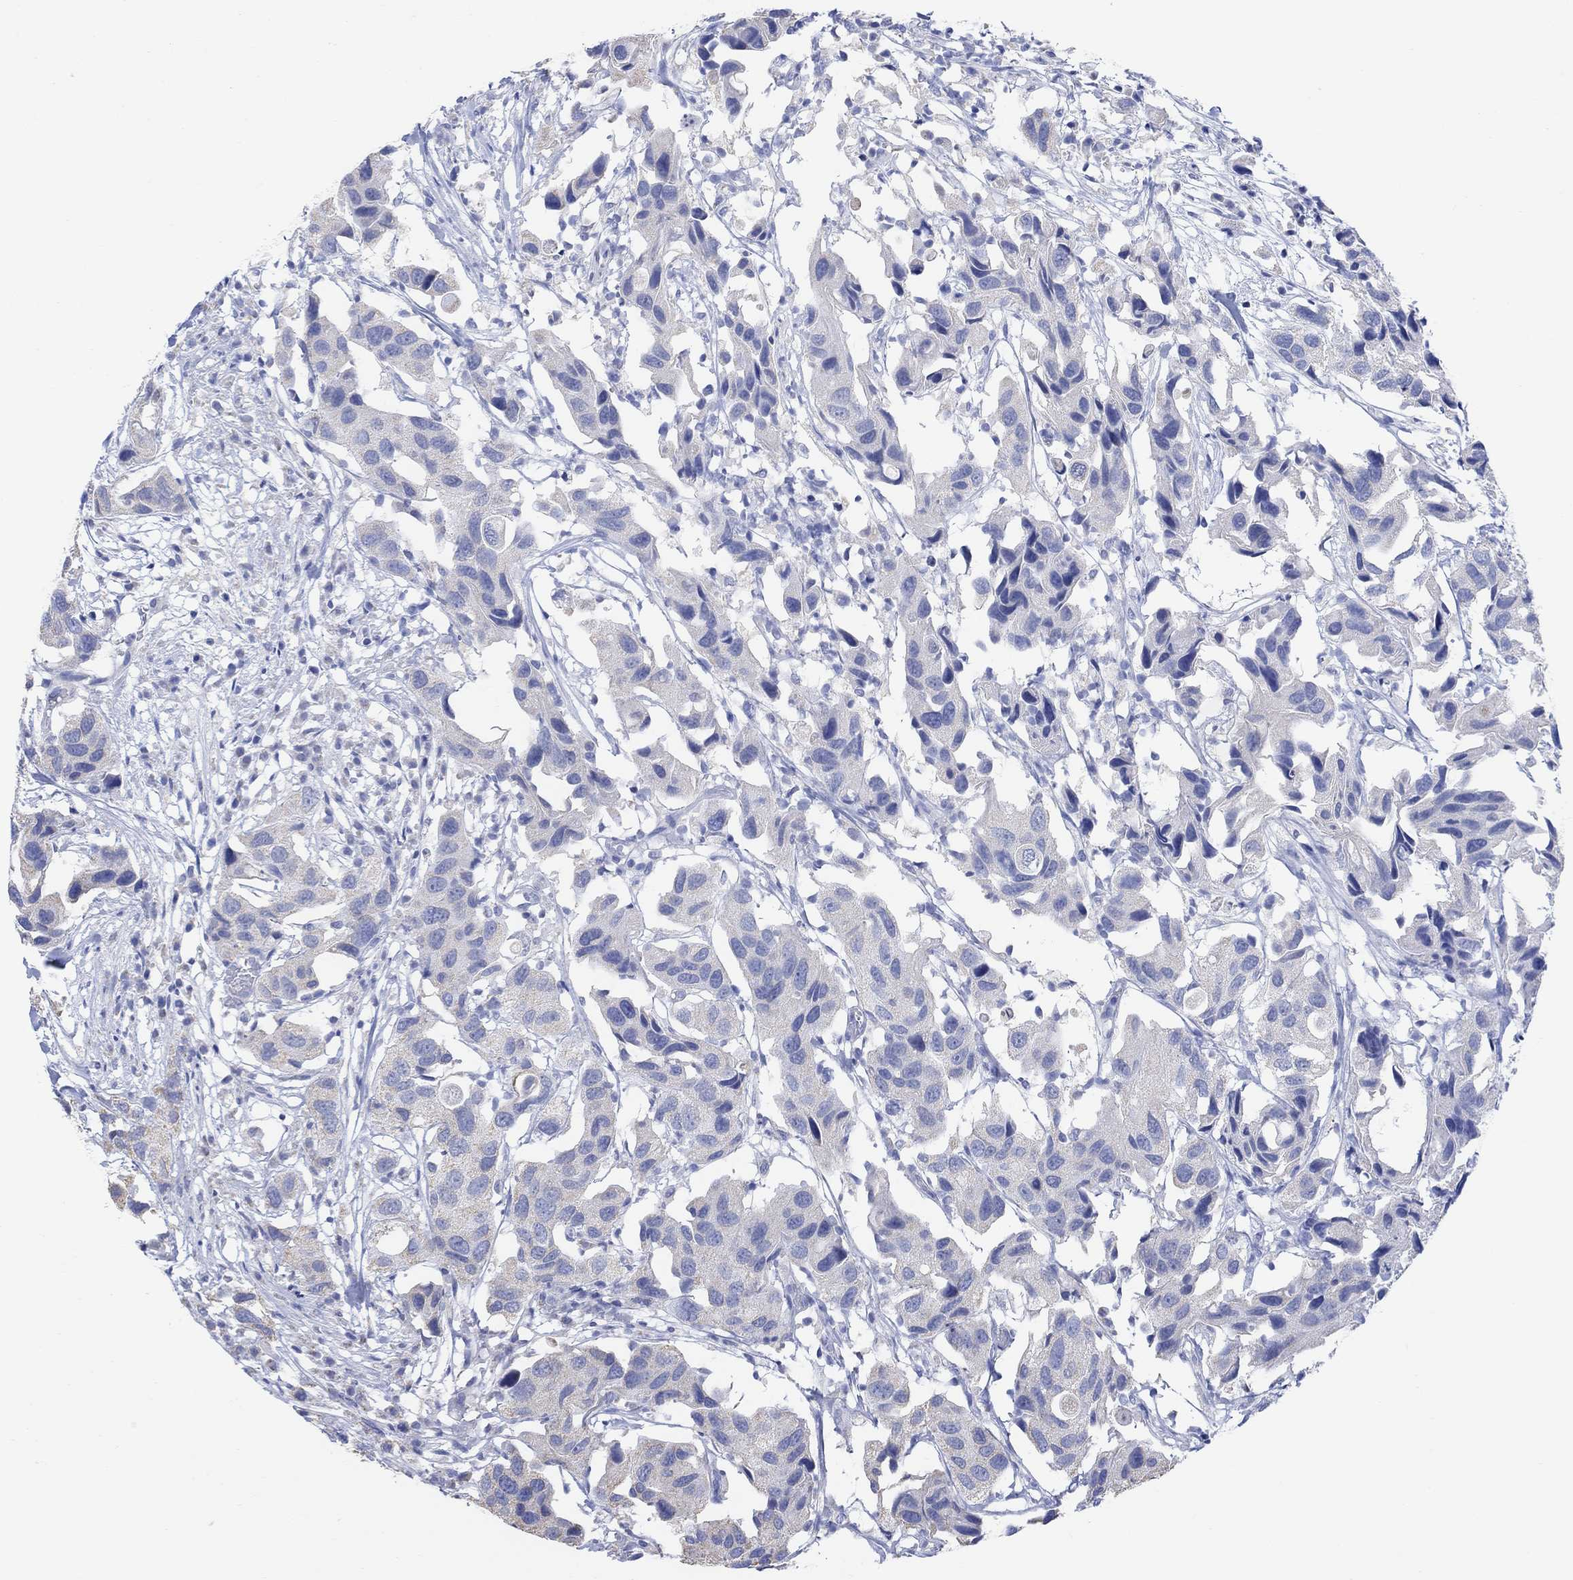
{"staining": {"intensity": "negative", "quantity": "none", "location": "none"}, "tissue": "urothelial cancer", "cell_type": "Tumor cells", "image_type": "cancer", "snomed": [{"axis": "morphology", "description": "Urothelial carcinoma, High grade"}, {"axis": "topography", "description": "Urinary bladder"}], "caption": "High-grade urothelial carcinoma was stained to show a protein in brown. There is no significant staining in tumor cells.", "gene": "SYT12", "patient": {"sex": "male", "age": 79}}